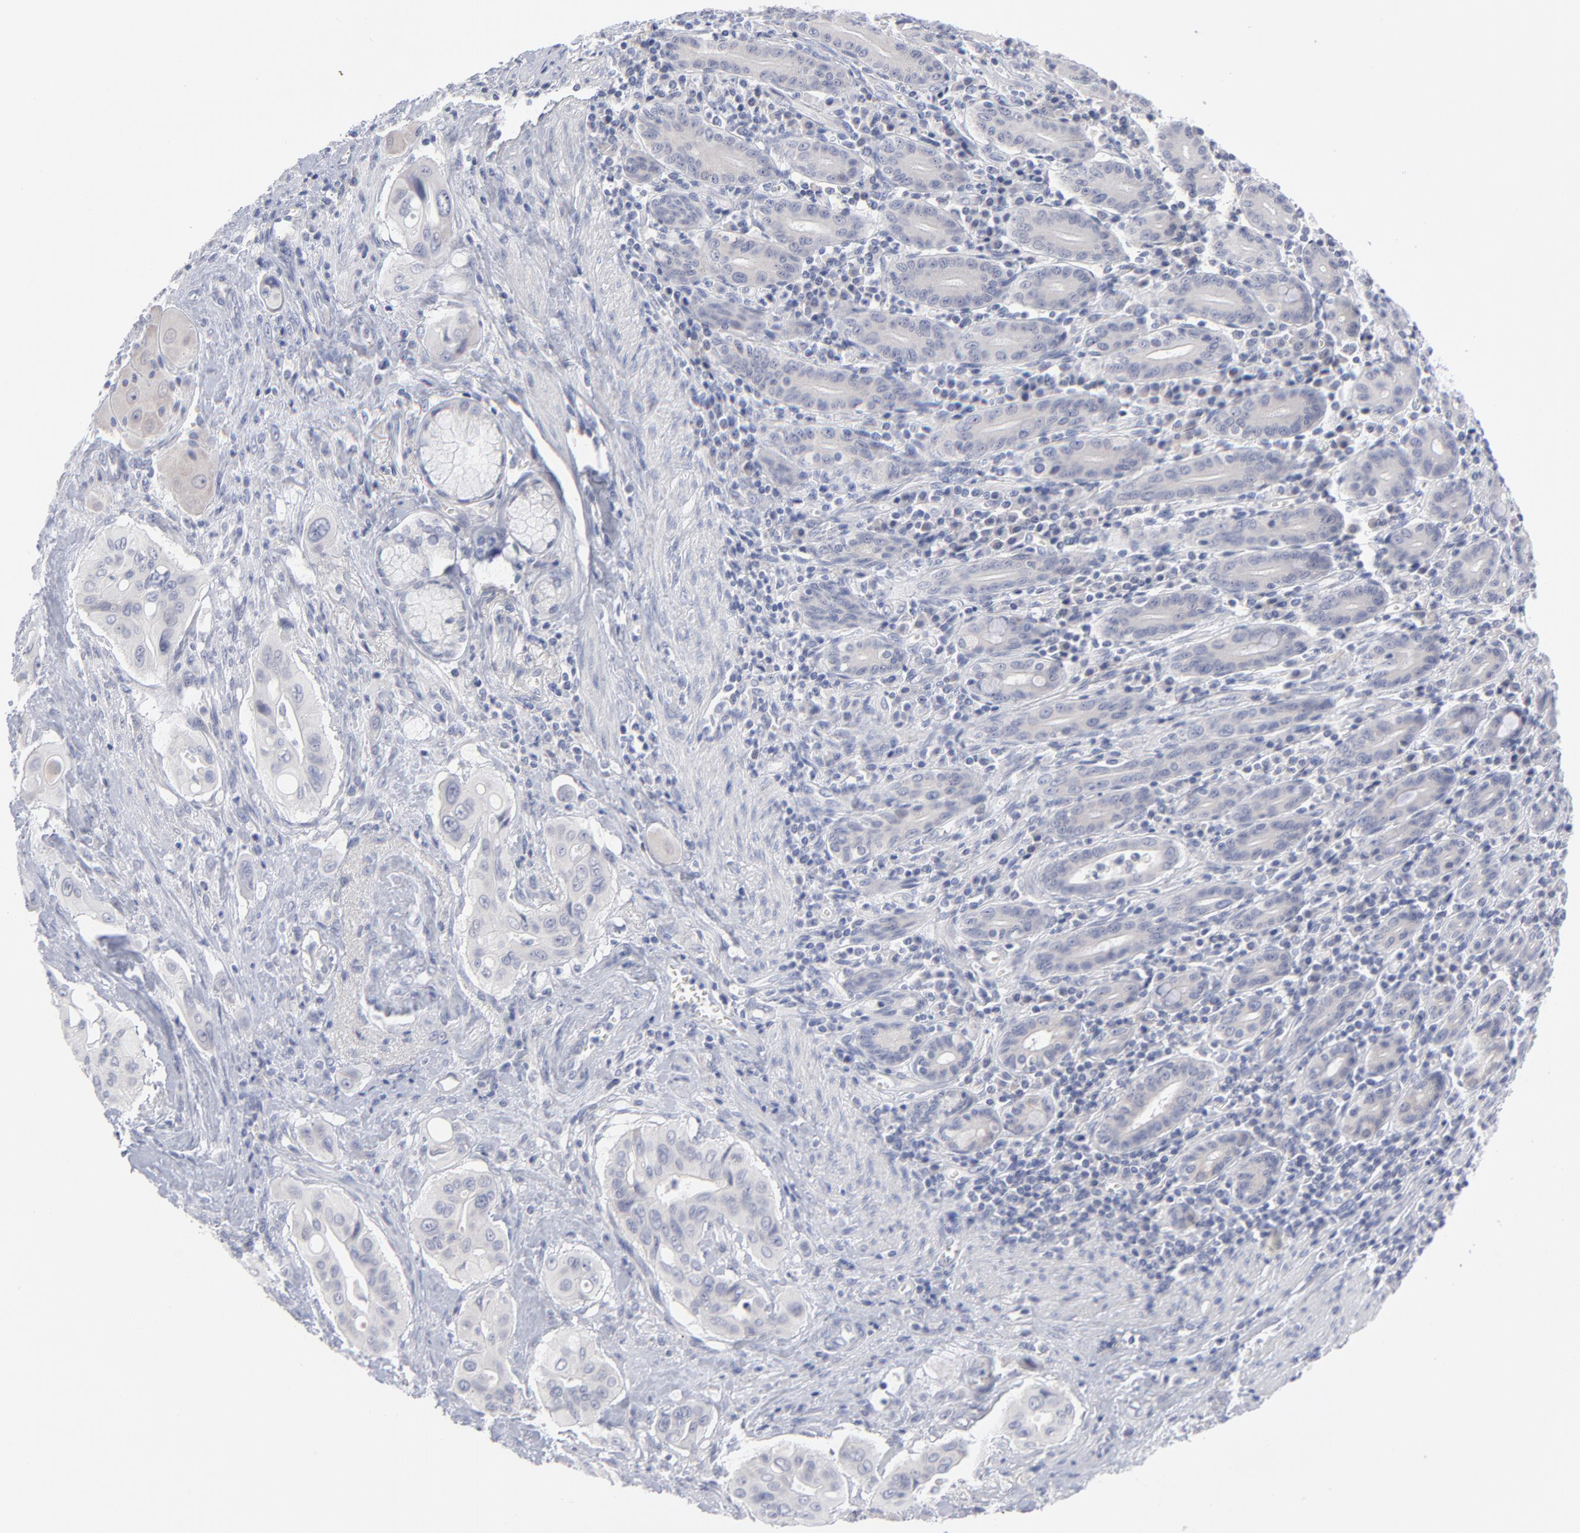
{"staining": {"intensity": "negative", "quantity": "none", "location": "none"}, "tissue": "pancreatic cancer", "cell_type": "Tumor cells", "image_type": "cancer", "snomed": [{"axis": "morphology", "description": "Adenocarcinoma, NOS"}, {"axis": "topography", "description": "Pancreas"}], "caption": "This is a photomicrograph of immunohistochemistry staining of pancreatic cancer, which shows no staining in tumor cells.", "gene": "RPS24", "patient": {"sex": "male", "age": 77}}